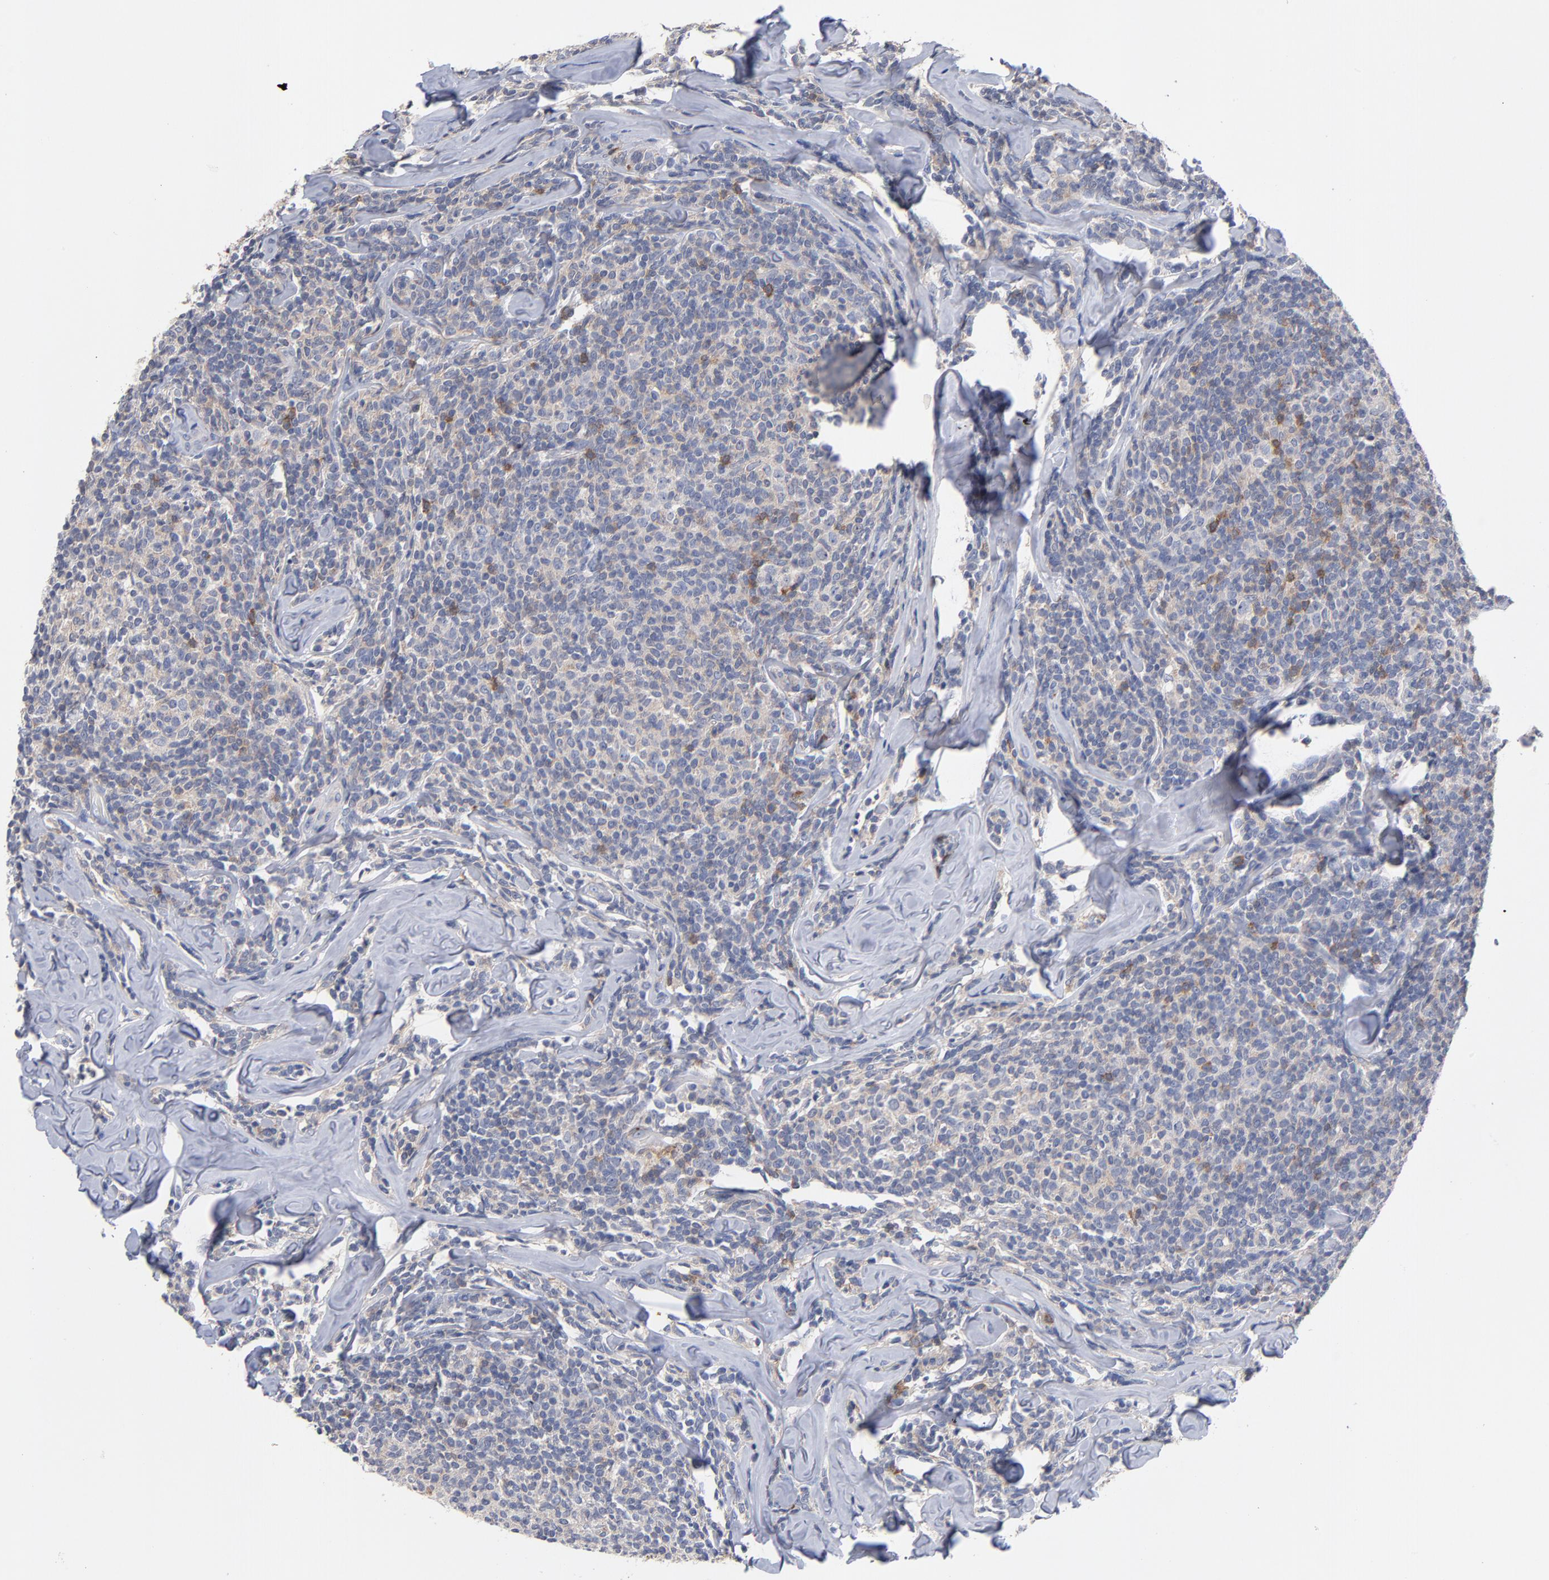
{"staining": {"intensity": "moderate", "quantity": "<25%", "location": "cytoplasmic/membranous"}, "tissue": "lymphoma", "cell_type": "Tumor cells", "image_type": "cancer", "snomed": [{"axis": "morphology", "description": "Malignant lymphoma, non-Hodgkin's type, Low grade"}, {"axis": "topography", "description": "Lymph node"}], "caption": "Protein staining displays moderate cytoplasmic/membranous positivity in about <25% of tumor cells in malignant lymphoma, non-Hodgkin's type (low-grade).", "gene": "PDLIM2", "patient": {"sex": "female", "age": 56}}